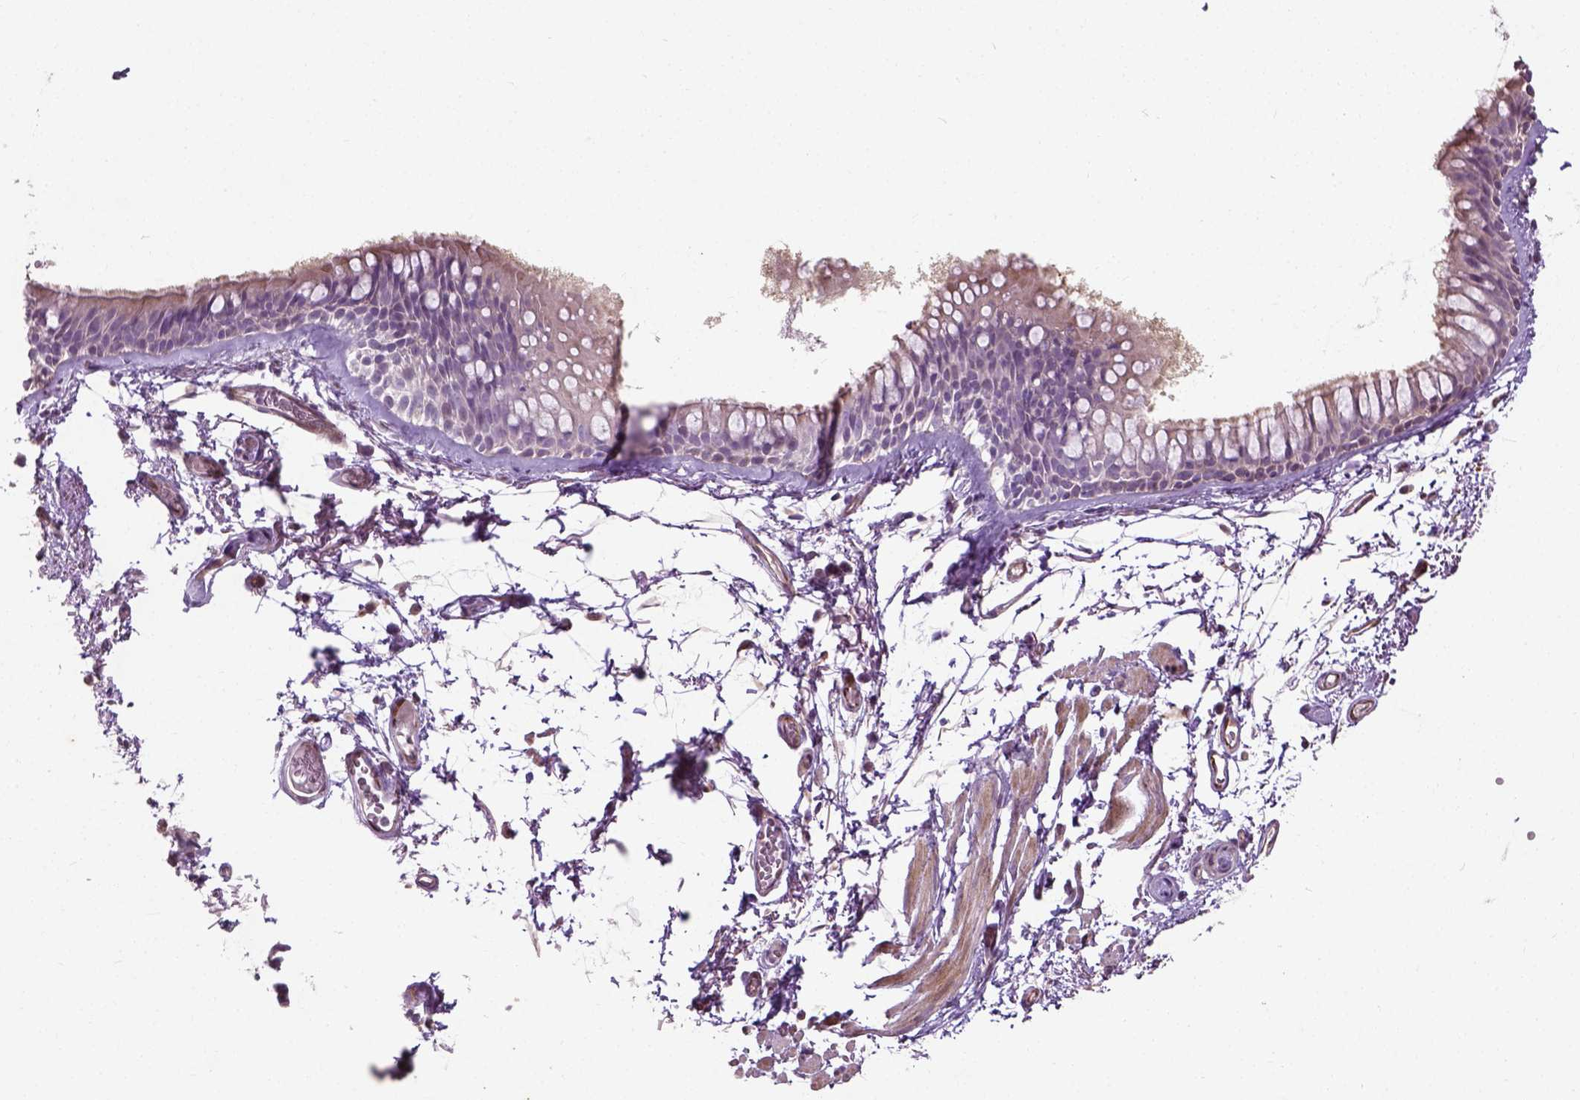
{"staining": {"intensity": "negative", "quantity": "none", "location": "none"}, "tissue": "soft tissue", "cell_type": "Fibroblasts", "image_type": "normal", "snomed": [{"axis": "morphology", "description": "Normal tissue, NOS"}, {"axis": "topography", "description": "Cartilage tissue"}, {"axis": "topography", "description": "Bronchus"}], "caption": "This is an immunohistochemistry (IHC) micrograph of benign soft tissue. There is no positivity in fibroblasts.", "gene": "PKP3", "patient": {"sex": "female", "age": 79}}